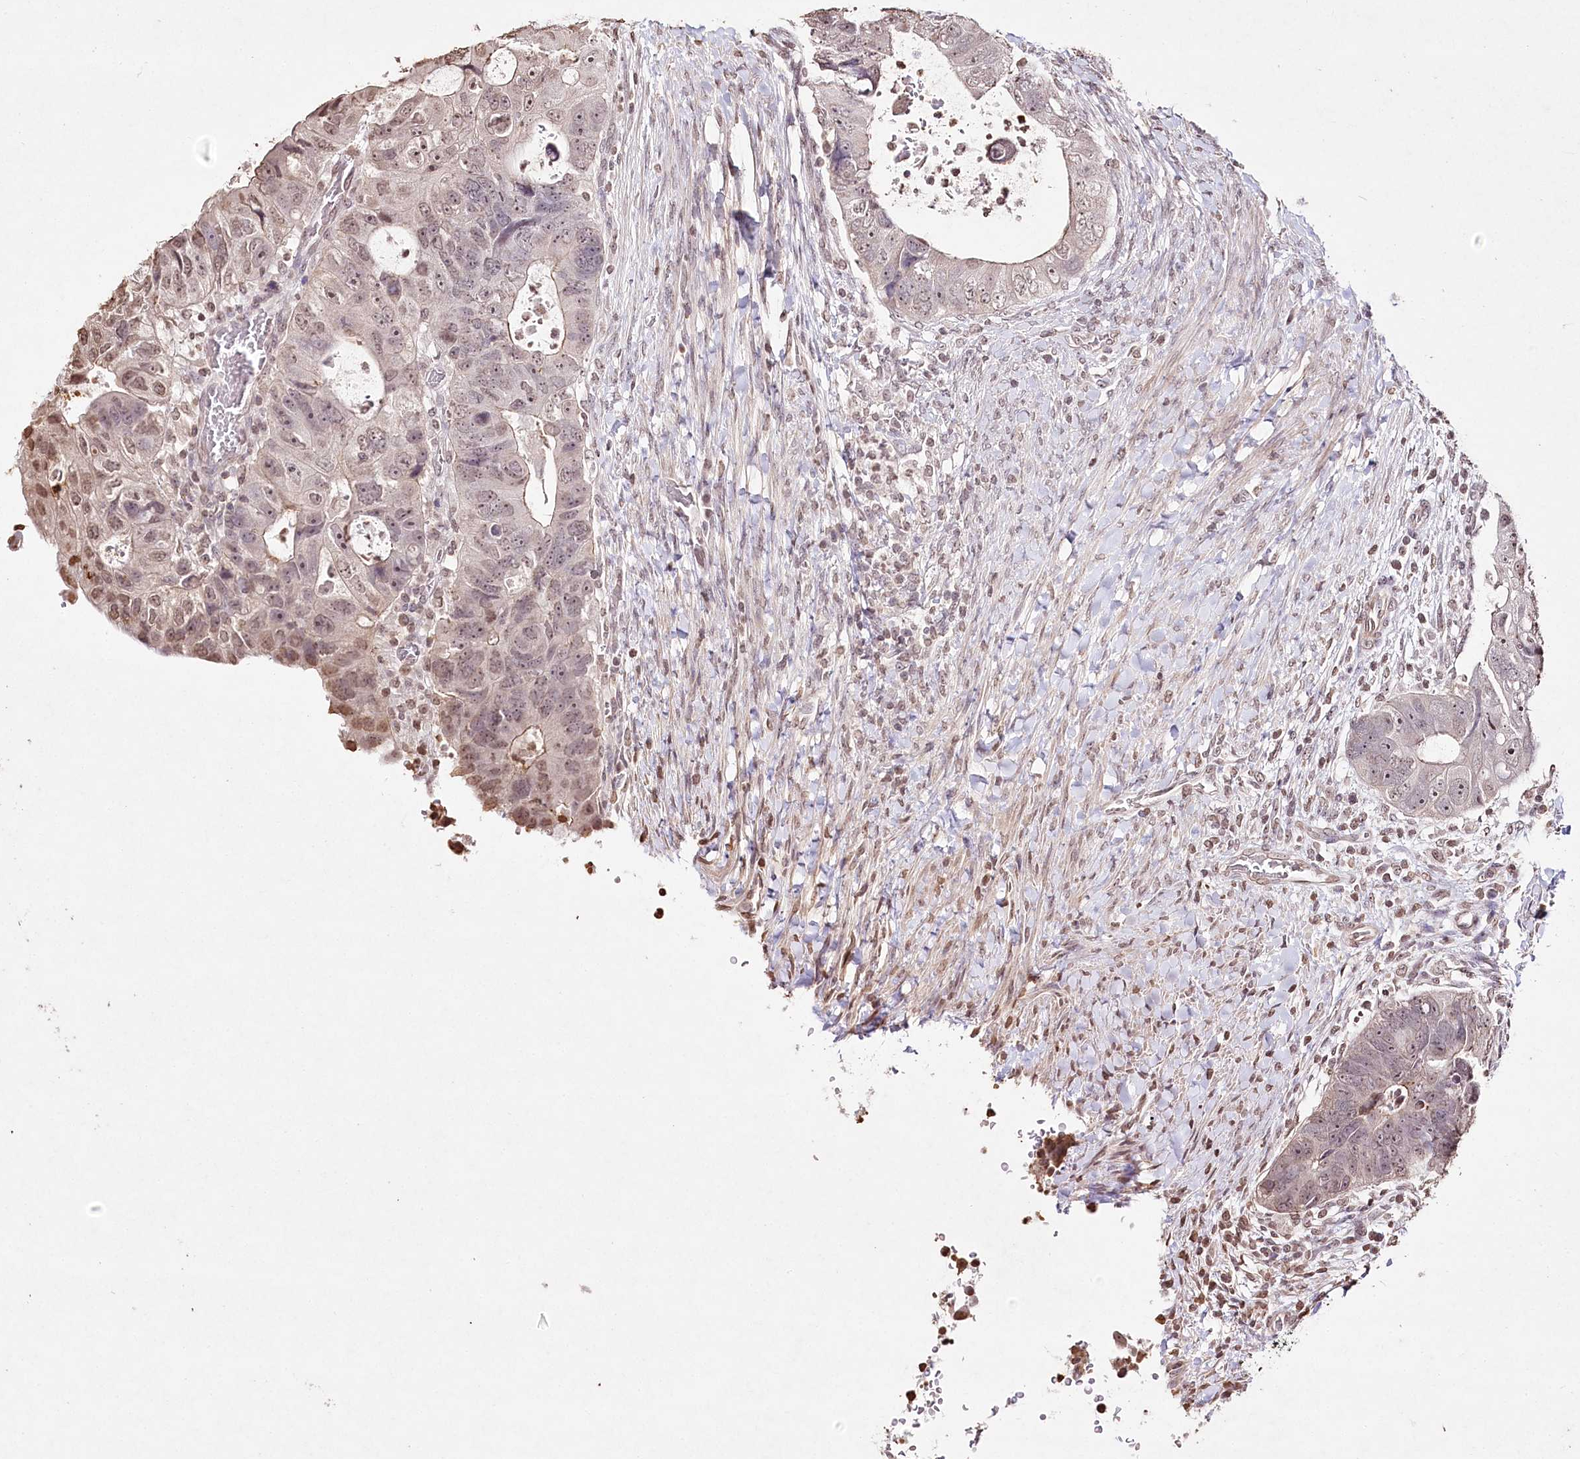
{"staining": {"intensity": "moderate", "quantity": "<25%", "location": "nuclear"}, "tissue": "colorectal cancer", "cell_type": "Tumor cells", "image_type": "cancer", "snomed": [{"axis": "morphology", "description": "Adenocarcinoma, NOS"}, {"axis": "topography", "description": "Rectum"}], "caption": "Immunohistochemical staining of human adenocarcinoma (colorectal) exhibits low levels of moderate nuclear protein positivity in about <25% of tumor cells.", "gene": "DMXL1", "patient": {"sex": "male", "age": 59}}